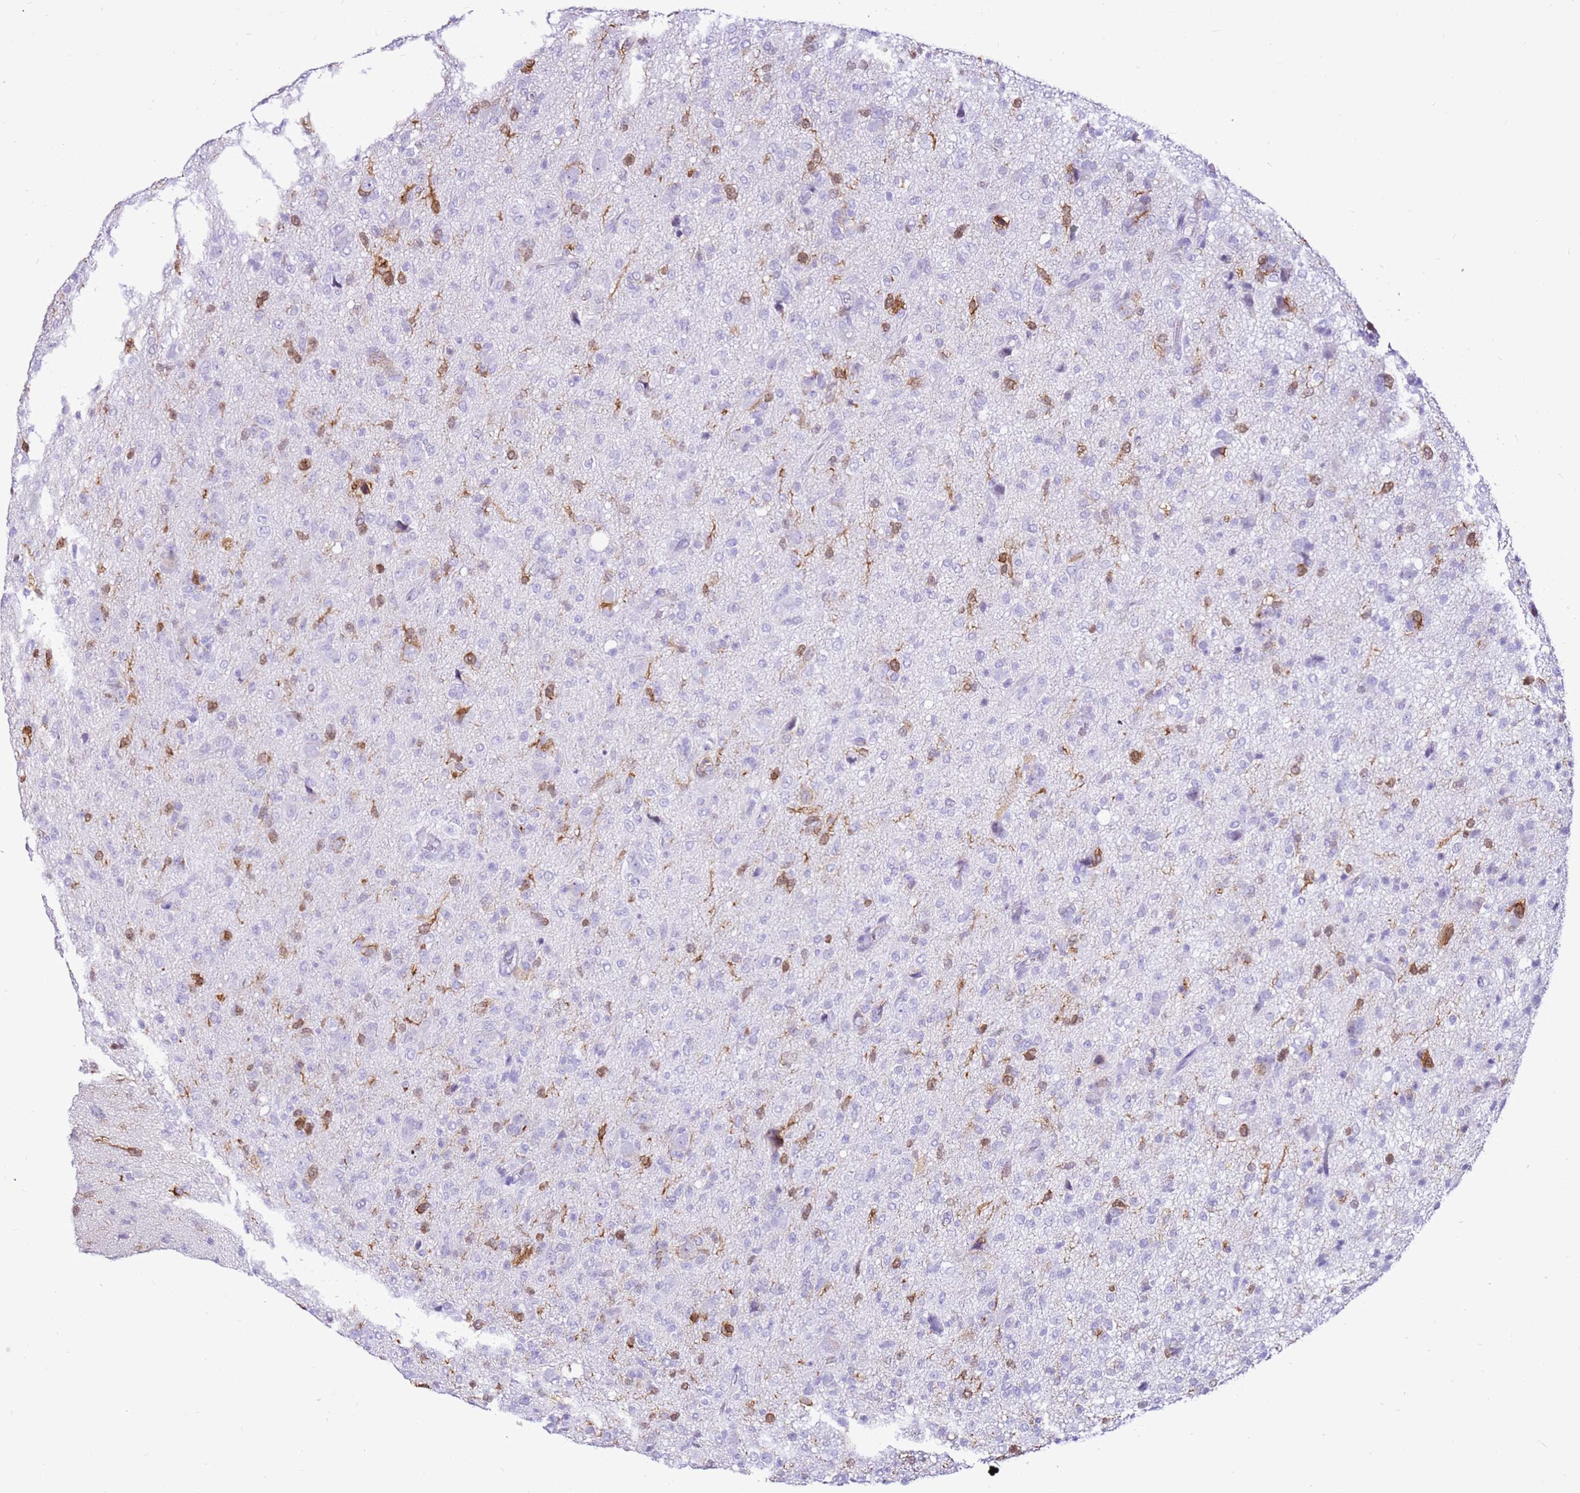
{"staining": {"intensity": "strong", "quantity": "<25%", "location": "cytoplasmic/membranous,nuclear"}, "tissue": "glioma", "cell_type": "Tumor cells", "image_type": "cancer", "snomed": [{"axis": "morphology", "description": "Glioma, malignant, High grade"}, {"axis": "topography", "description": "Brain"}], "caption": "Glioma stained for a protein shows strong cytoplasmic/membranous and nuclear positivity in tumor cells.", "gene": "SPC25", "patient": {"sex": "female", "age": 57}}